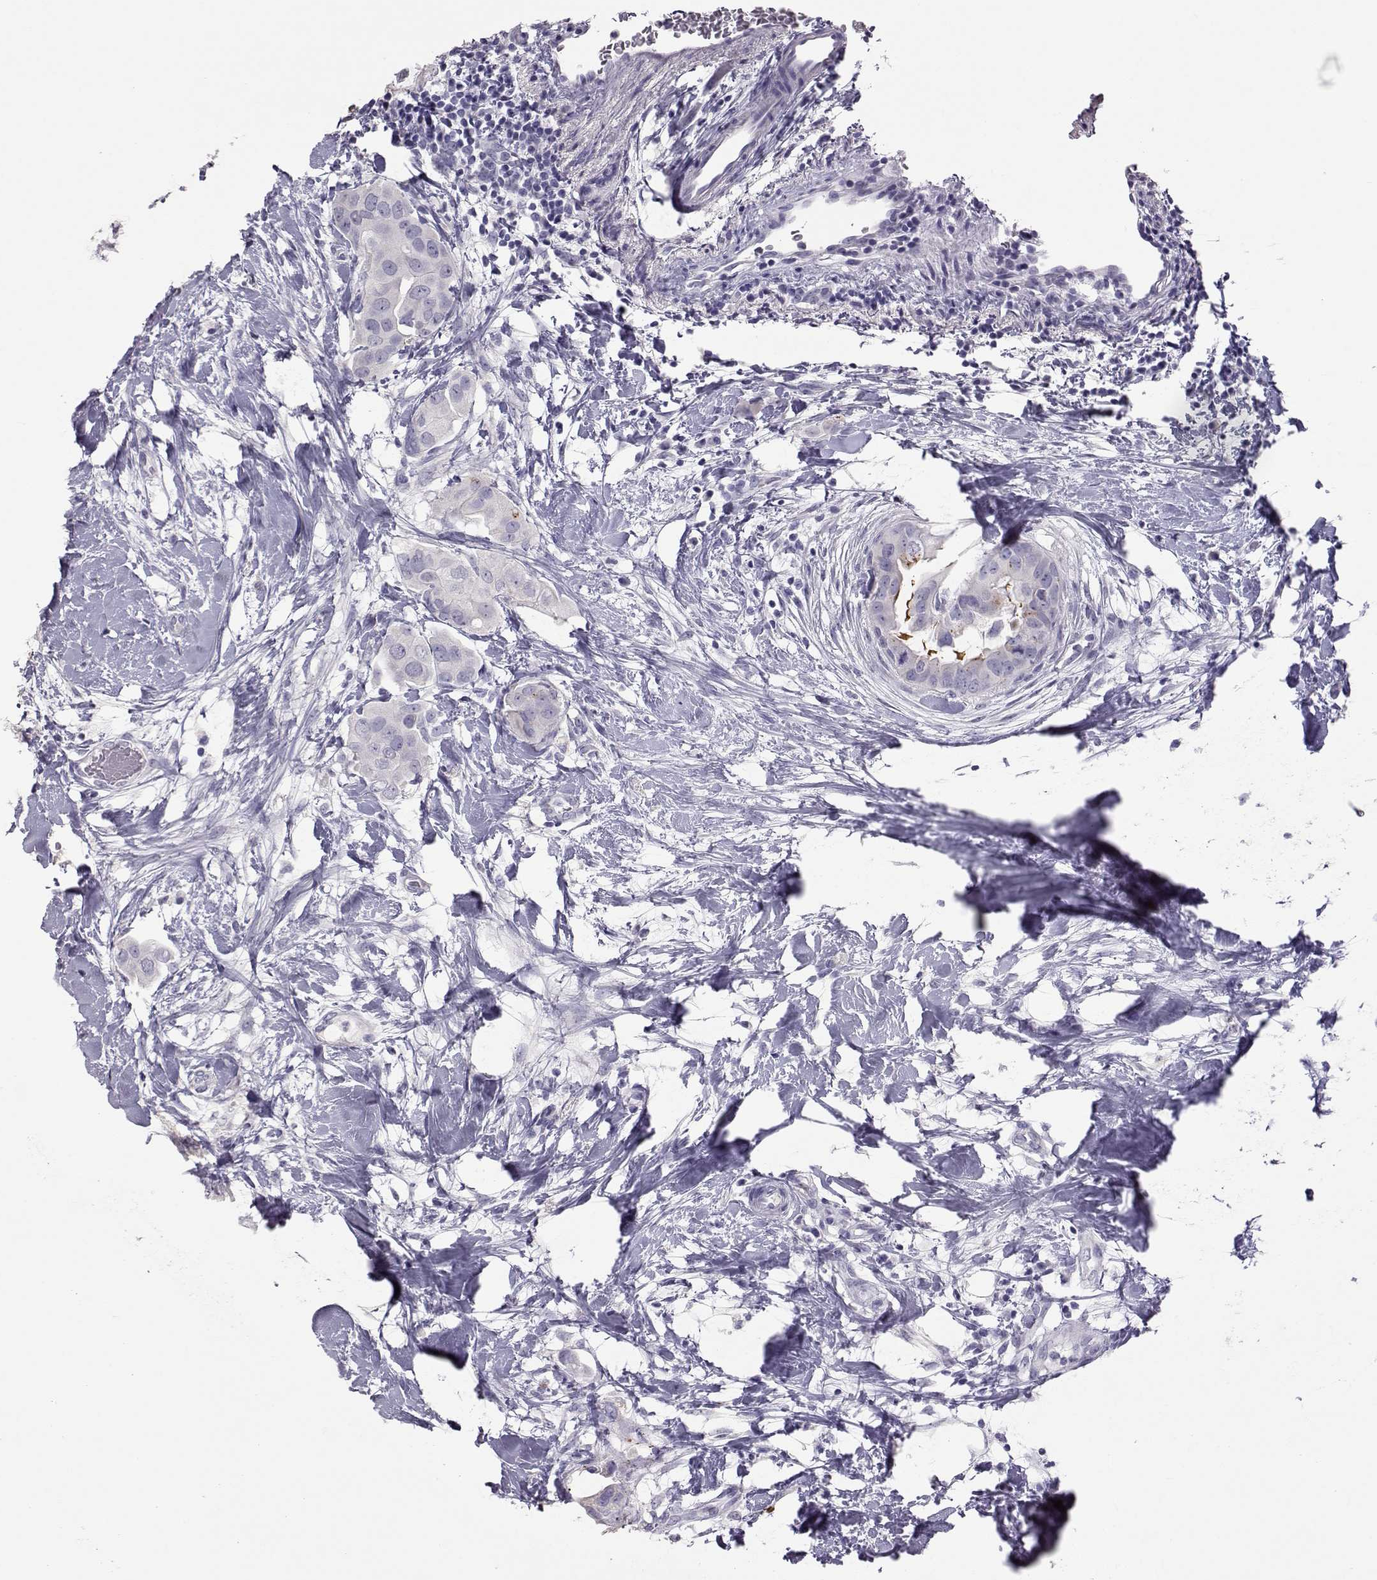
{"staining": {"intensity": "negative", "quantity": "none", "location": "none"}, "tissue": "breast cancer", "cell_type": "Tumor cells", "image_type": "cancer", "snomed": [{"axis": "morphology", "description": "Normal tissue, NOS"}, {"axis": "morphology", "description": "Duct carcinoma"}, {"axis": "topography", "description": "Breast"}], "caption": "Tumor cells show no significant staining in breast intraductal carcinoma. (Brightfield microscopy of DAB IHC at high magnification).", "gene": "PMCH", "patient": {"sex": "female", "age": 40}}